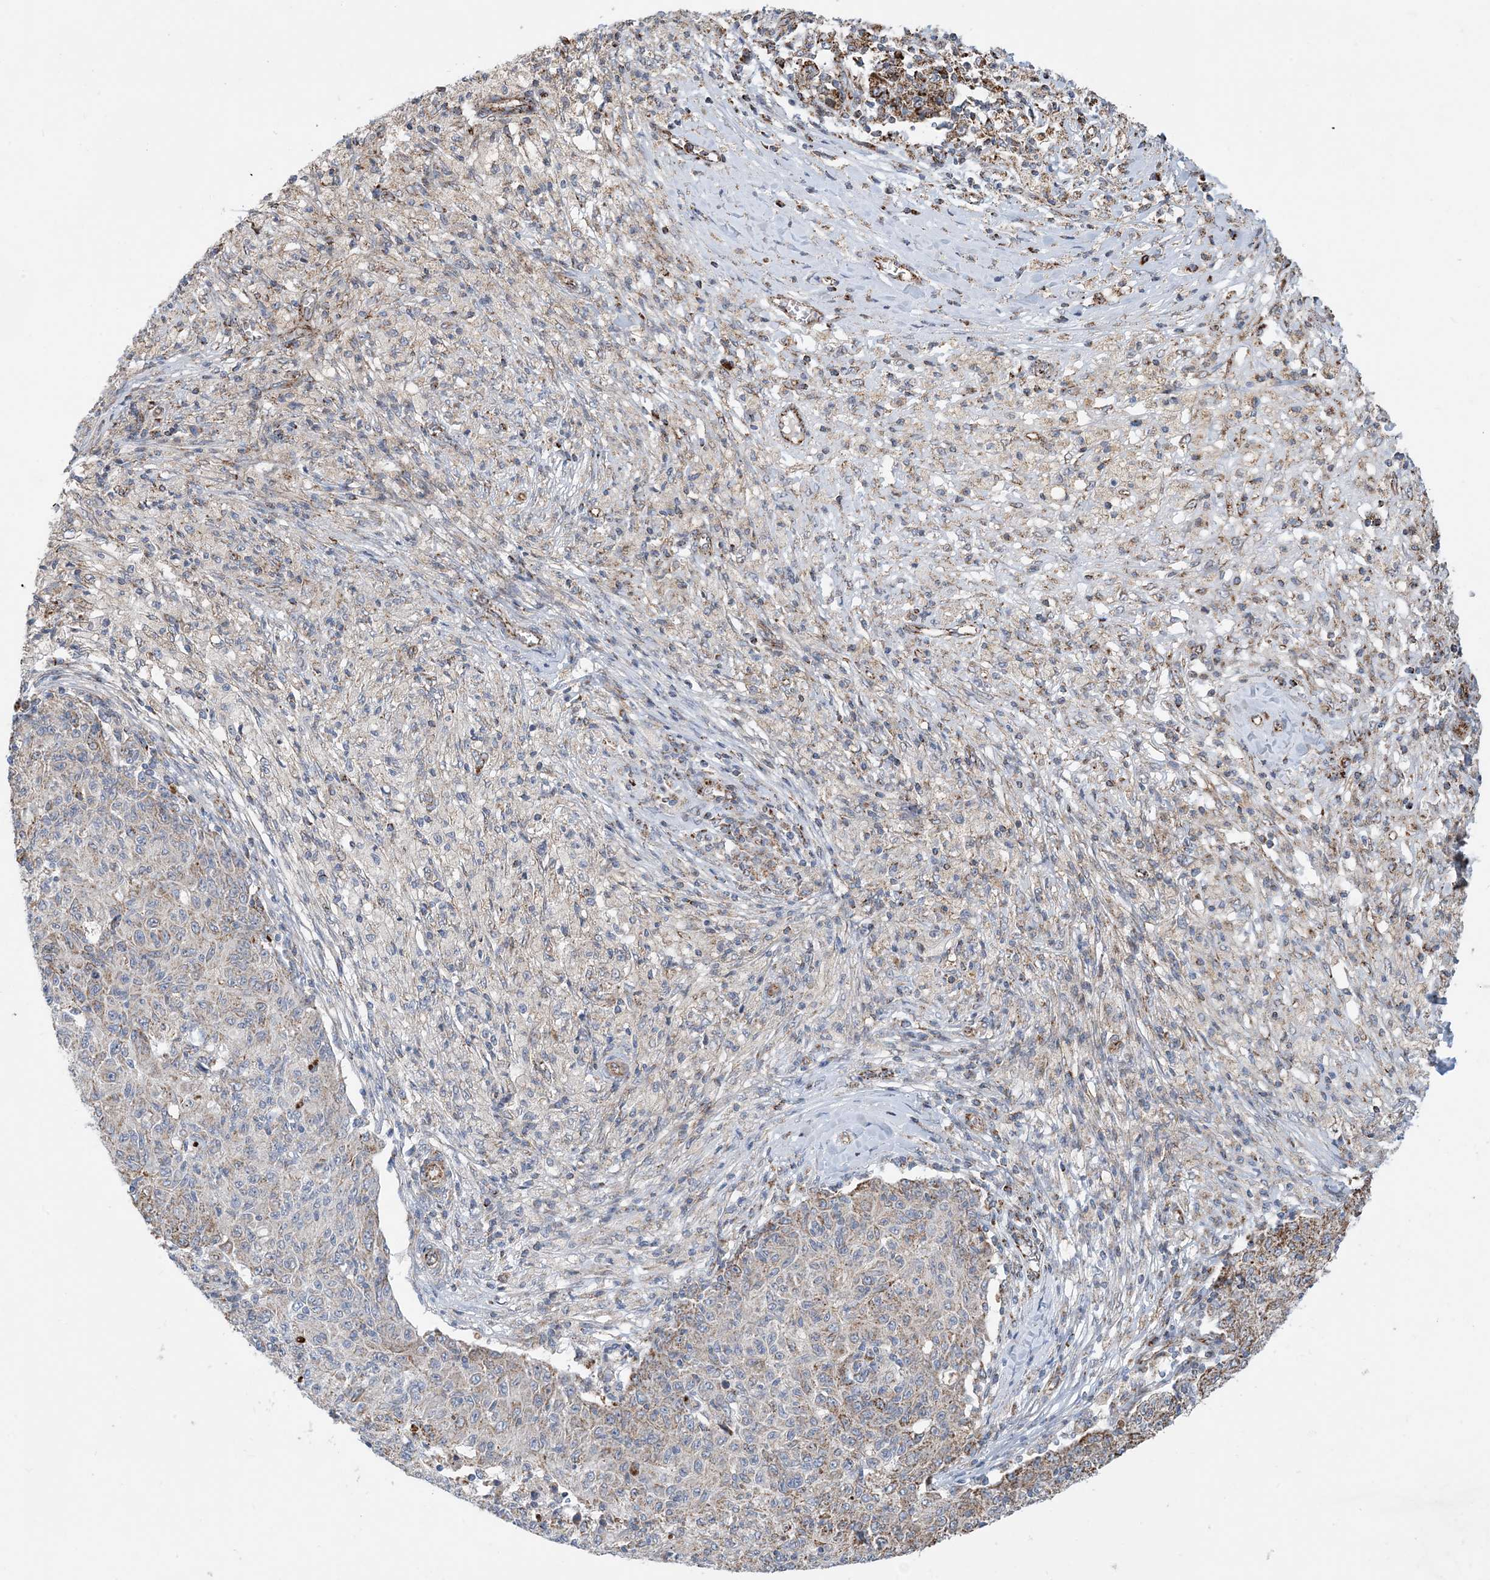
{"staining": {"intensity": "moderate", "quantity": "<25%", "location": "cytoplasmic/membranous"}, "tissue": "ovarian cancer", "cell_type": "Tumor cells", "image_type": "cancer", "snomed": [{"axis": "morphology", "description": "Carcinoma, endometroid"}, {"axis": "topography", "description": "Ovary"}], "caption": "The image shows a brown stain indicating the presence of a protein in the cytoplasmic/membranous of tumor cells in ovarian cancer (endometroid carcinoma).", "gene": "PCDHGA1", "patient": {"sex": "female", "age": 42}}